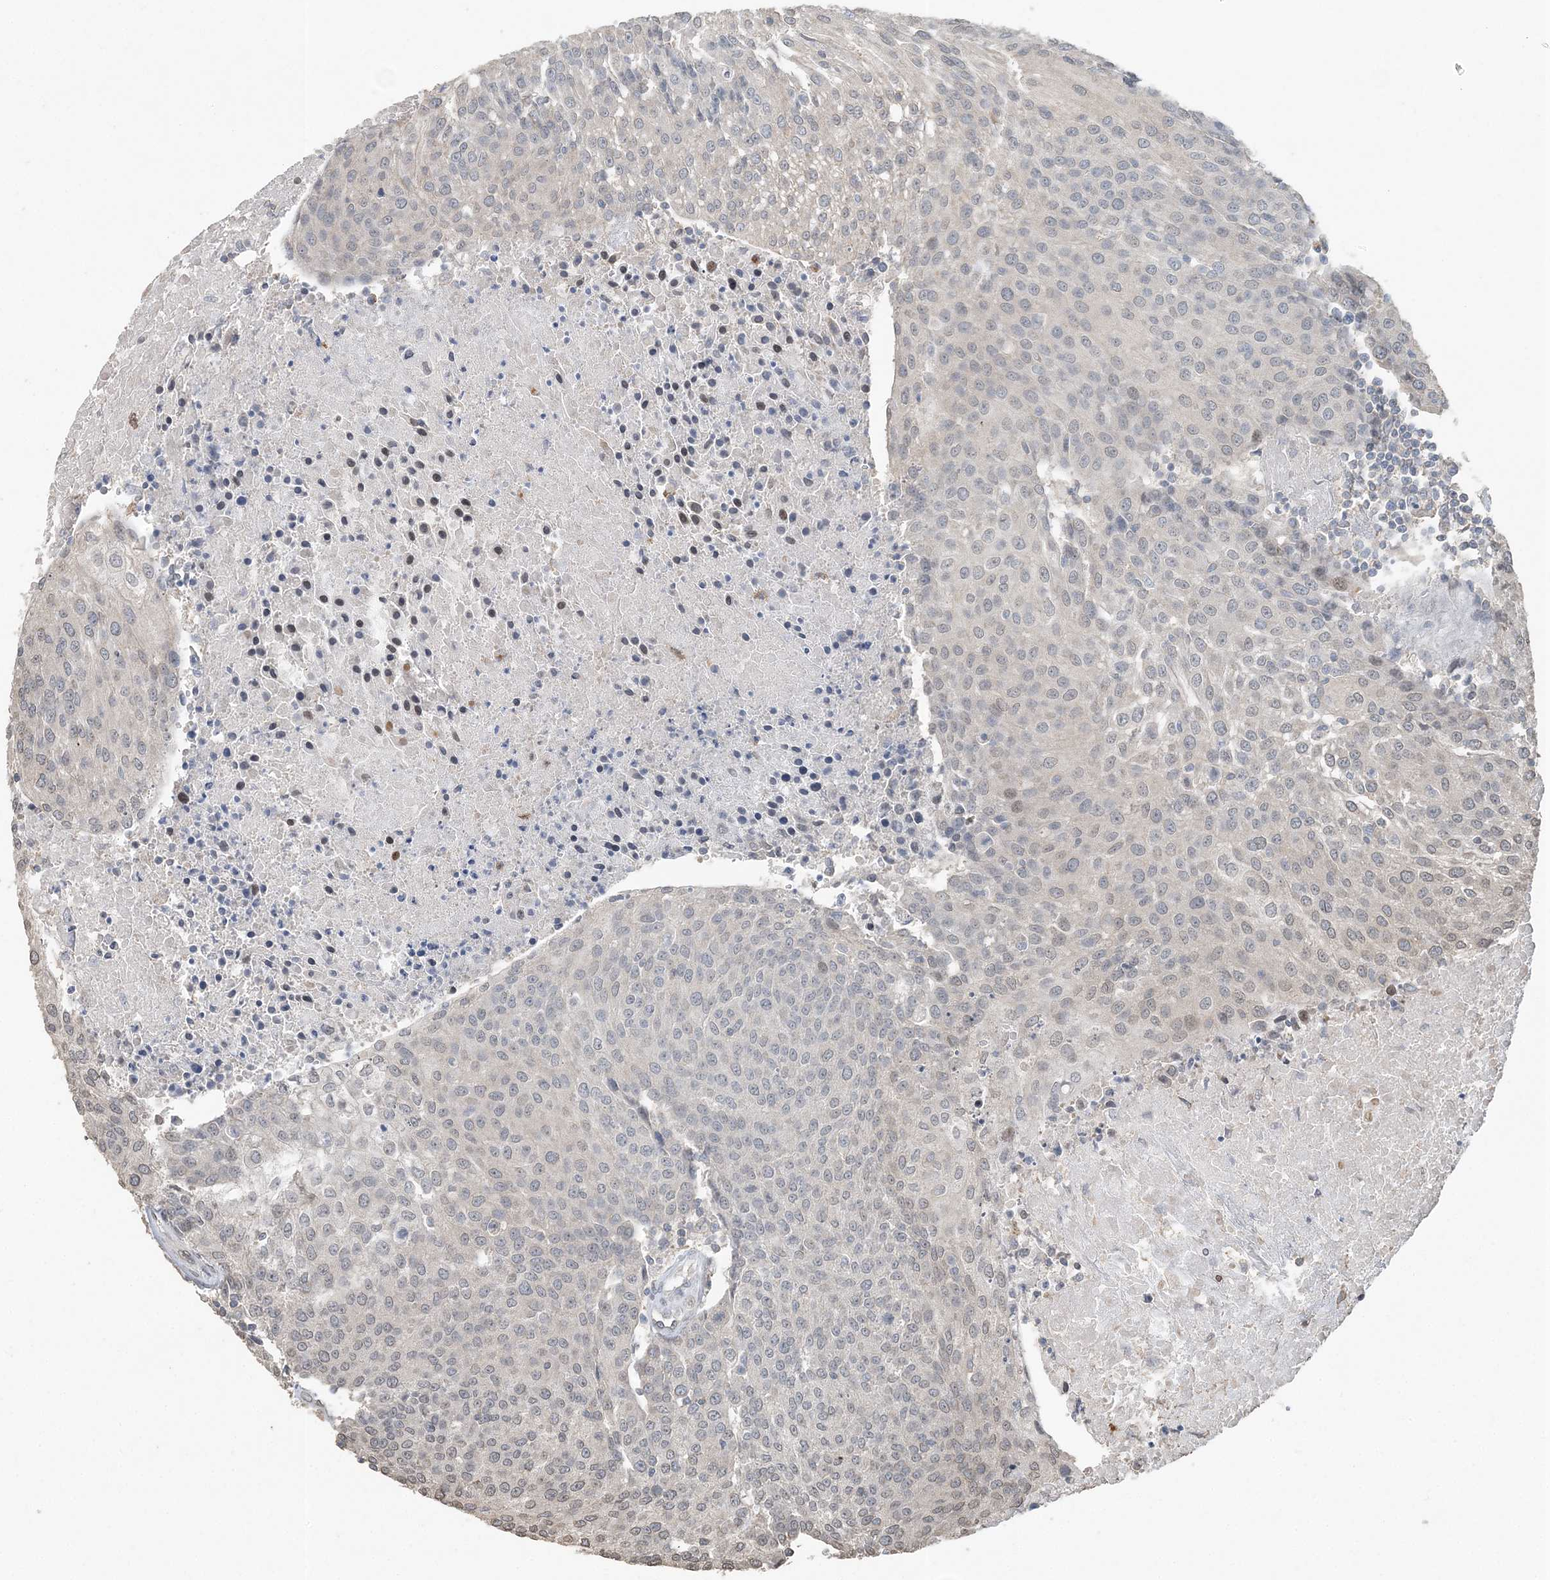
{"staining": {"intensity": "negative", "quantity": "none", "location": "none"}, "tissue": "urothelial cancer", "cell_type": "Tumor cells", "image_type": "cancer", "snomed": [{"axis": "morphology", "description": "Urothelial carcinoma, High grade"}, {"axis": "topography", "description": "Urinary bladder"}], "caption": "Immunohistochemistry (IHC) photomicrograph of urothelial cancer stained for a protein (brown), which displays no positivity in tumor cells.", "gene": "FAM110A", "patient": {"sex": "female", "age": 85}}